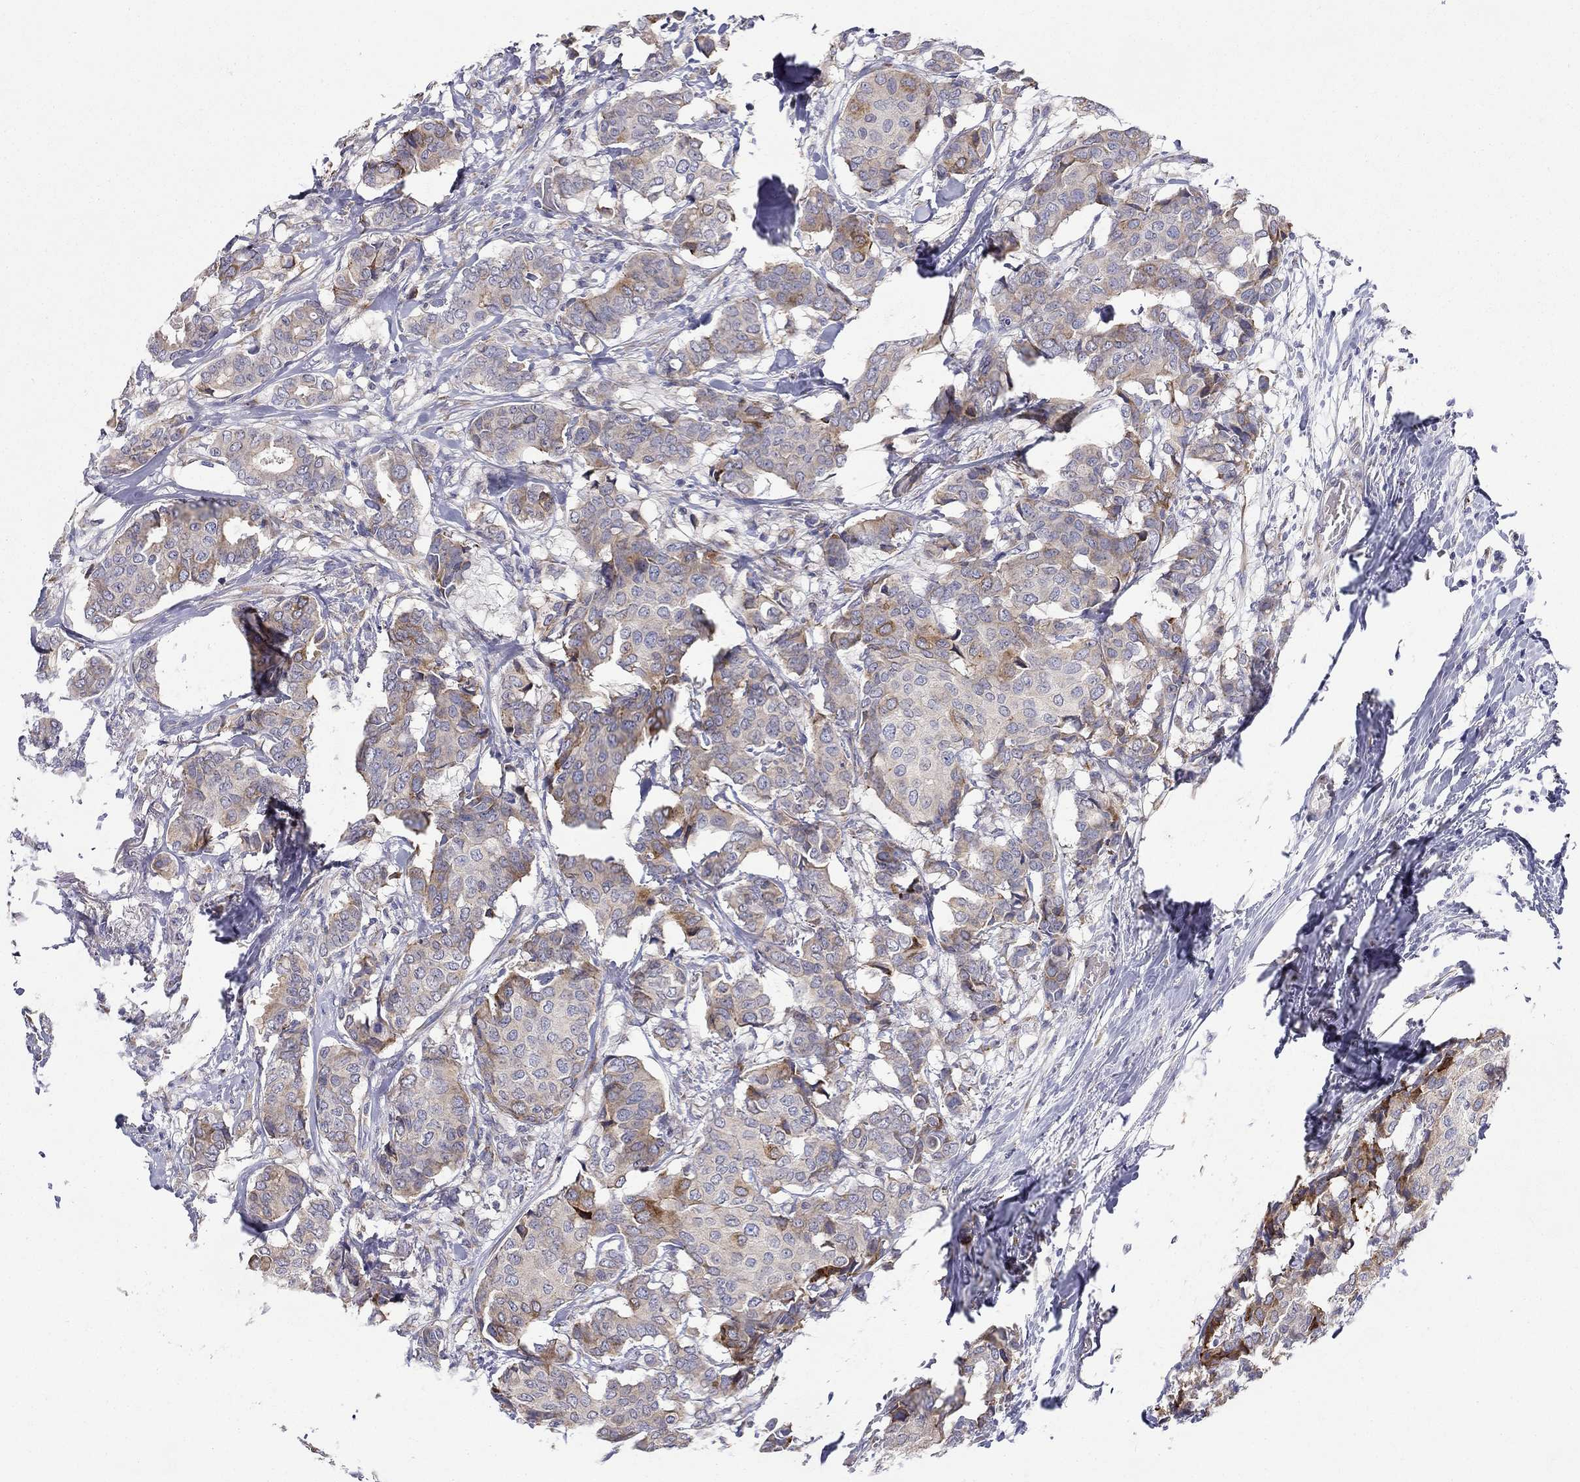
{"staining": {"intensity": "moderate", "quantity": "25%-75%", "location": "cytoplasmic/membranous"}, "tissue": "breast cancer", "cell_type": "Tumor cells", "image_type": "cancer", "snomed": [{"axis": "morphology", "description": "Duct carcinoma"}, {"axis": "topography", "description": "Breast"}], "caption": "This histopathology image displays IHC staining of human breast cancer, with medium moderate cytoplasmic/membranous staining in about 25%-75% of tumor cells.", "gene": "QRFPR", "patient": {"sex": "female", "age": 75}}